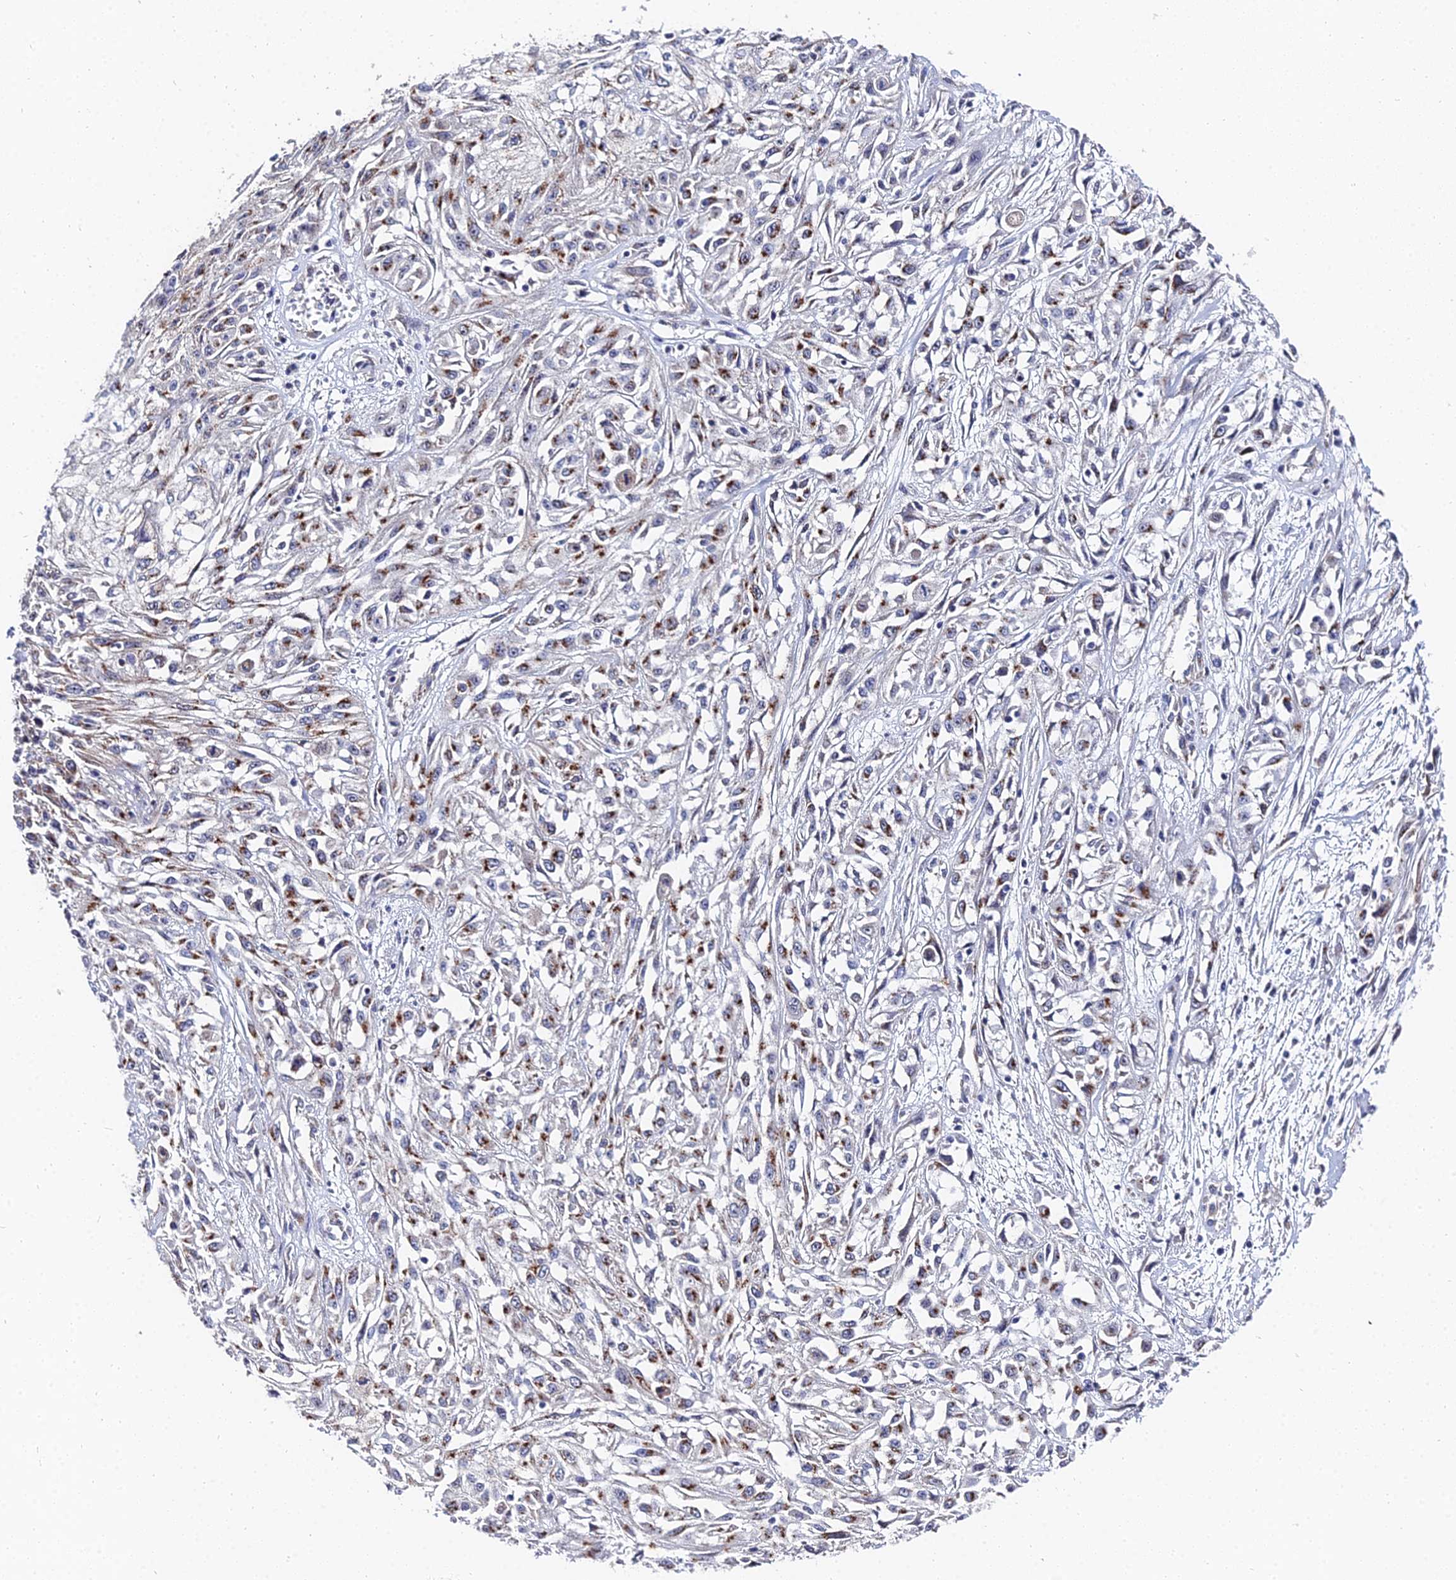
{"staining": {"intensity": "moderate", "quantity": ">75%", "location": "cytoplasmic/membranous"}, "tissue": "skin cancer", "cell_type": "Tumor cells", "image_type": "cancer", "snomed": [{"axis": "morphology", "description": "Squamous cell carcinoma, NOS"}, {"axis": "morphology", "description": "Squamous cell carcinoma, metastatic, NOS"}, {"axis": "topography", "description": "Skin"}, {"axis": "topography", "description": "Lymph node"}], "caption": "Brown immunohistochemical staining in human skin cancer exhibits moderate cytoplasmic/membranous expression in about >75% of tumor cells.", "gene": "BORCS8", "patient": {"sex": "male", "age": 75}}